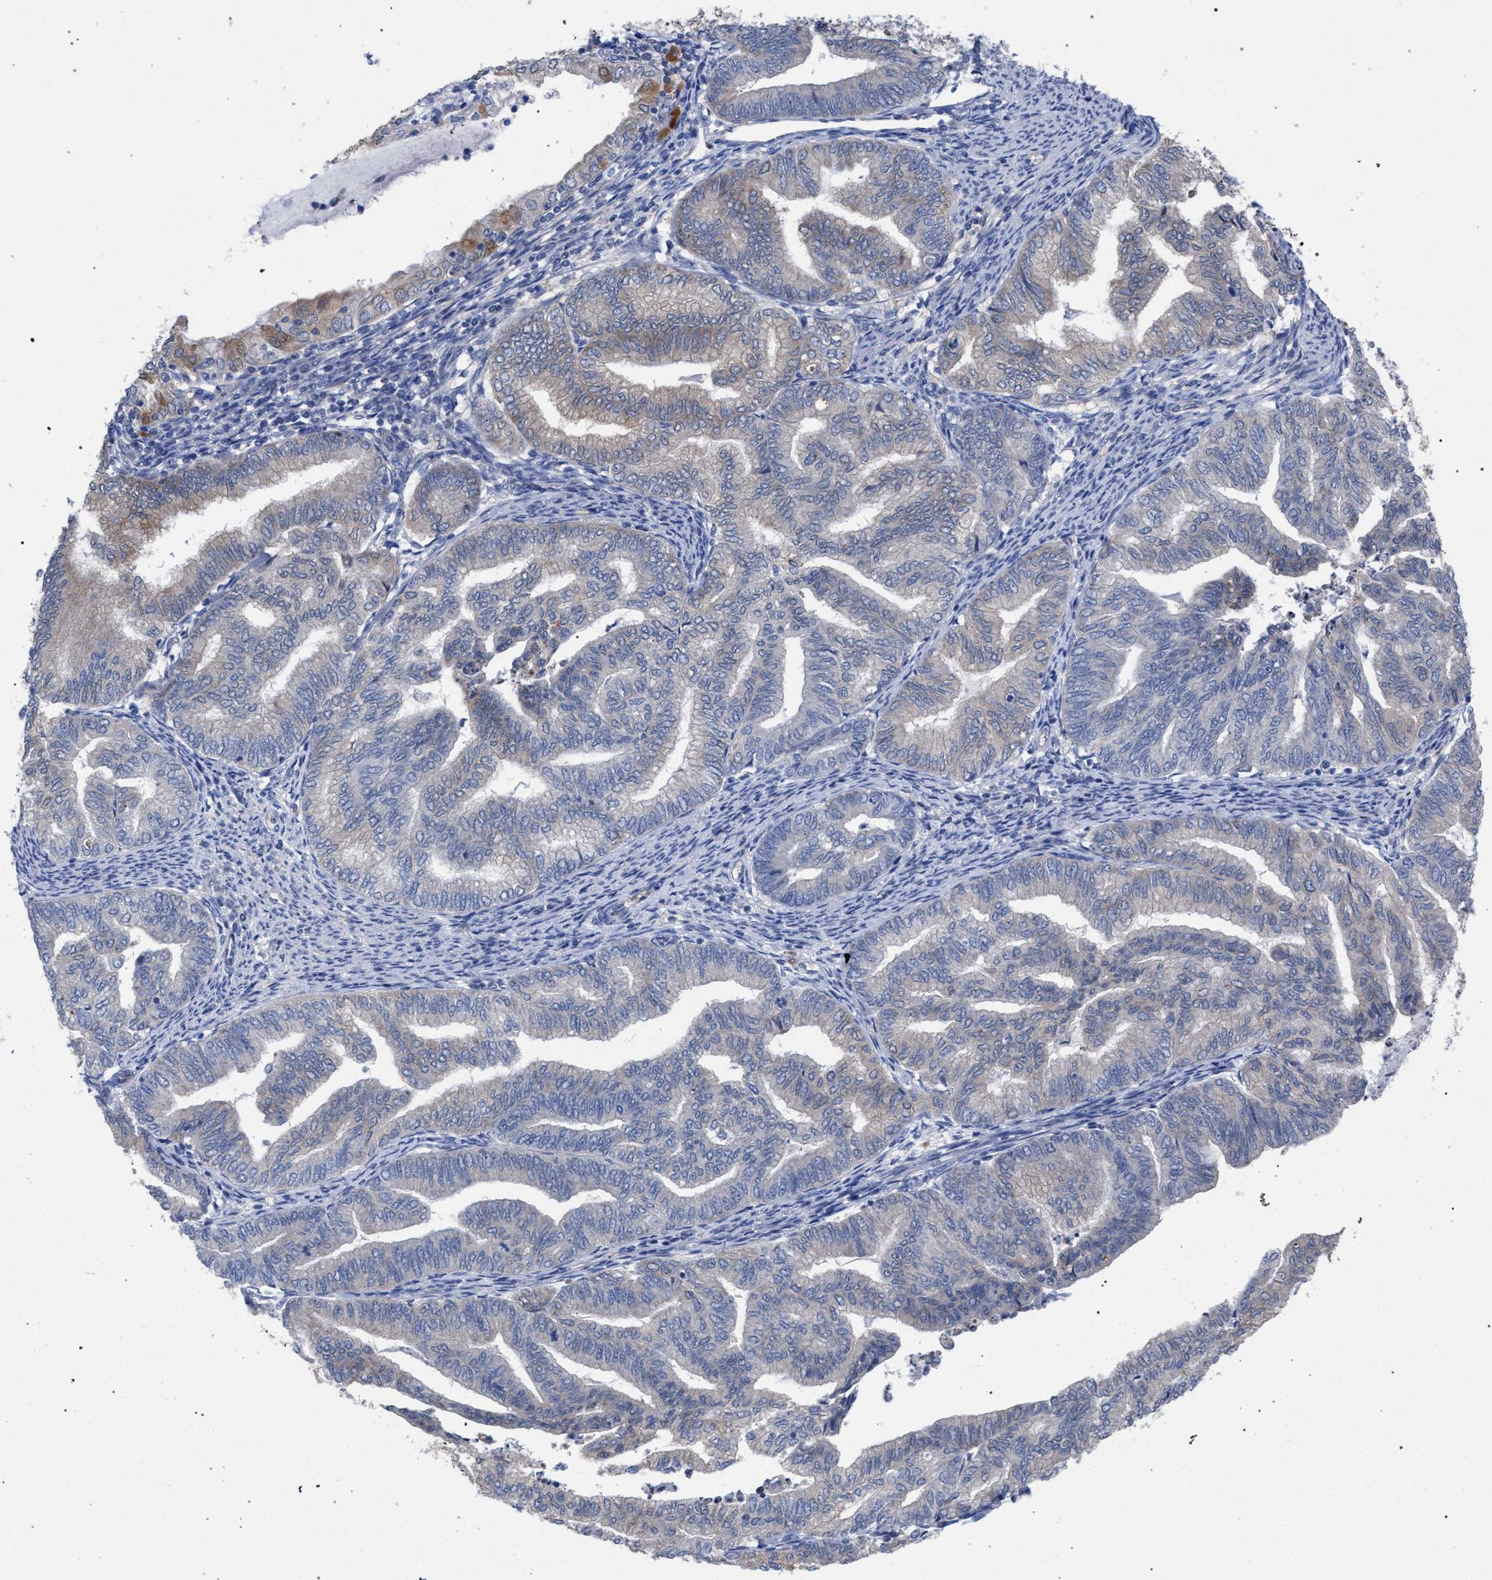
{"staining": {"intensity": "weak", "quantity": "<25%", "location": "cytoplasmic/membranous"}, "tissue": "endometrial cancer", "cell_type": "Tumor cells", "image_type": "cancer", "snomed": [{"axis": "morphology", "description": "Adenocarcinoma, NOS"}, {"axis": "topography", "description": "Endometrium"}], "caption": "This is an IHC histopathology image of endometrial adenocarcinoma. There is no expression in tumor cells.", "gene": "GMPR", "patient": {"sex": "female", "age": 79}}